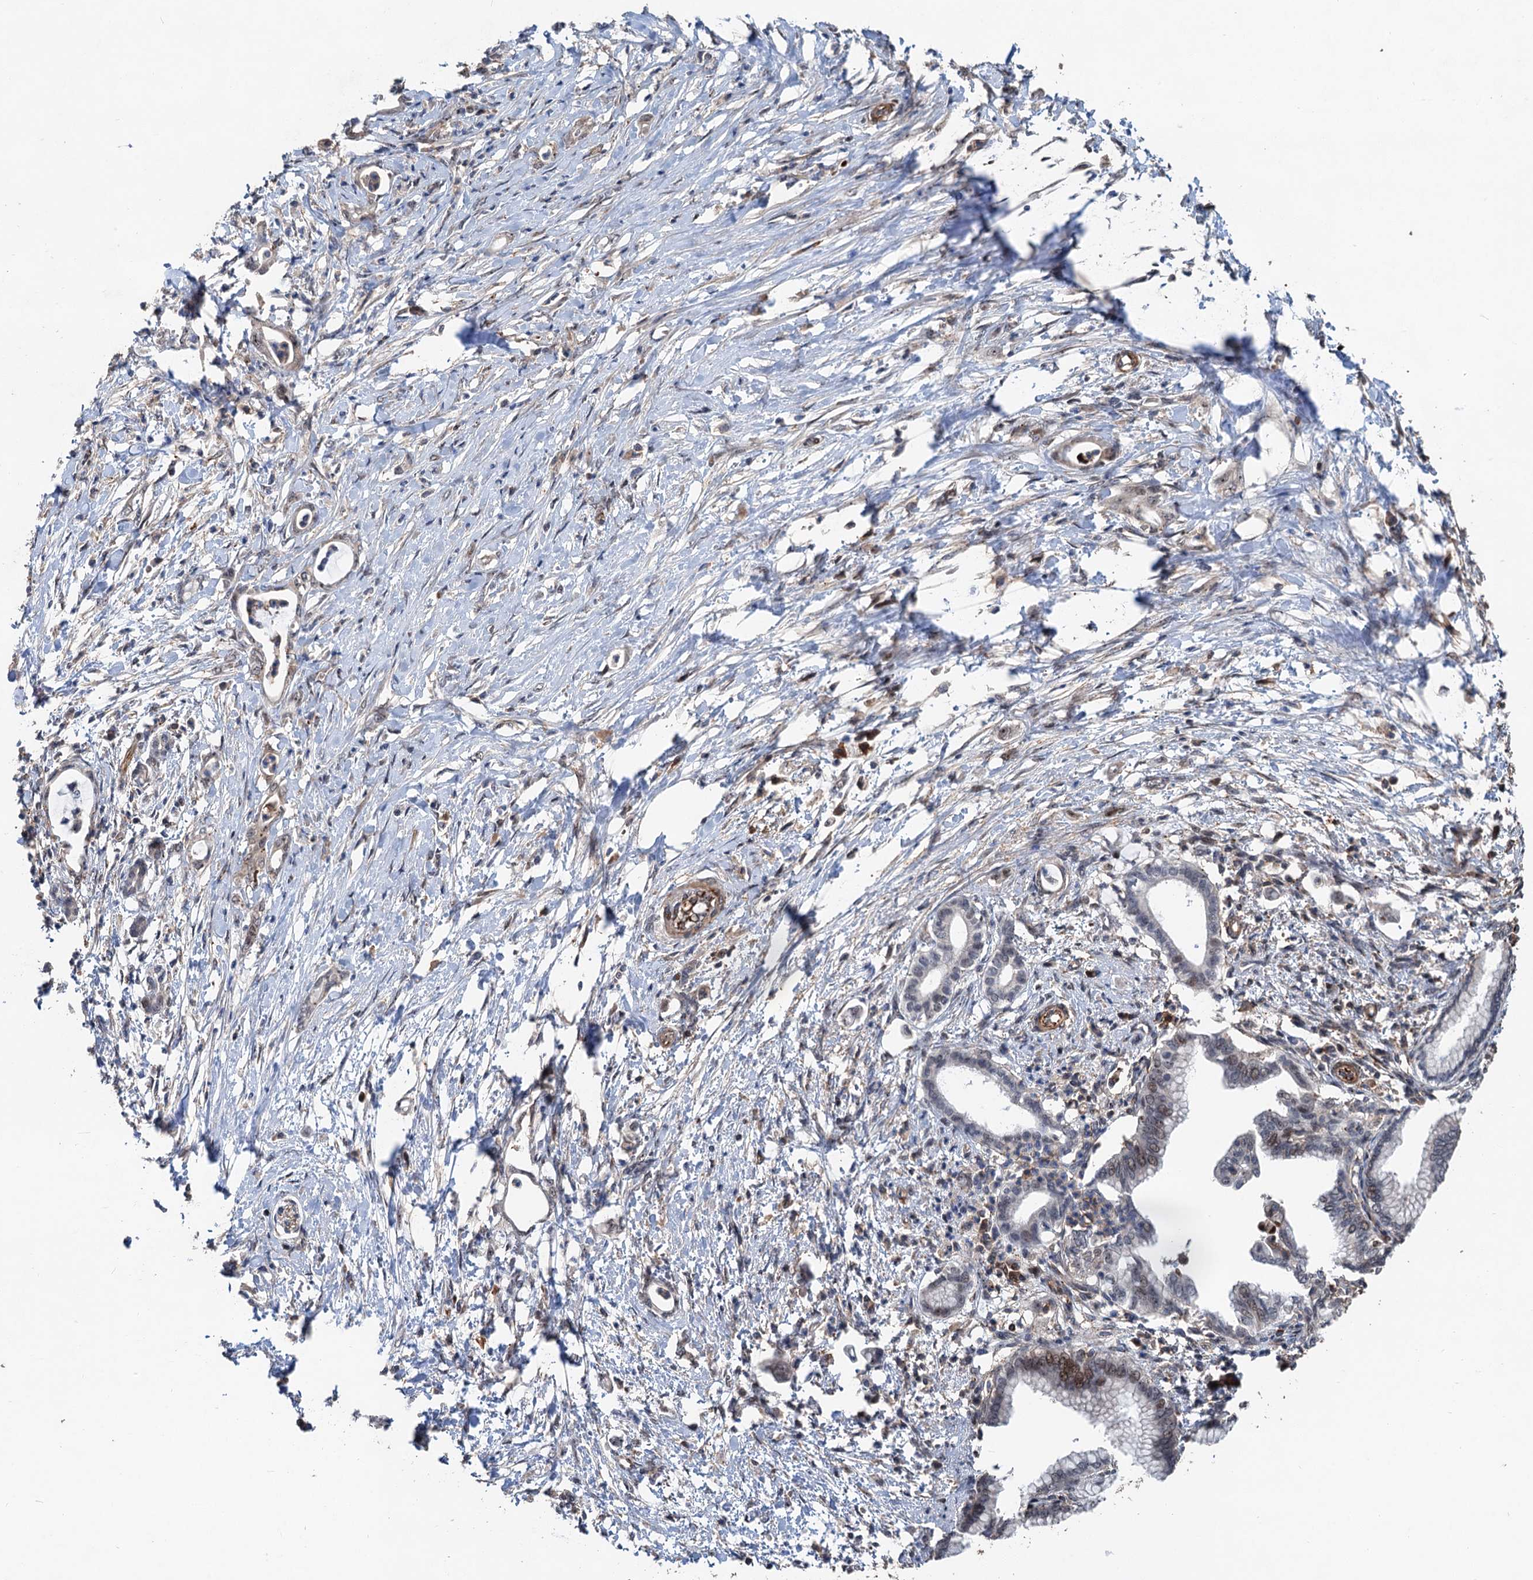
{"staining": {"intensity": "weak", "quantity": "<25%", "location": "nuclear"}, "tissue": "pancreatic cancer", "cell_type": "Tumor cells", "image_type": "cancer", "snomed": [{"axis": "morphology", "description": "Adenocarcinoma, NOS"}, {"axis": "topography", "description": "Pancreas"}], "caption": "DAB (3,3'-diaminobenzidine) immunohistochemical staining of adenocarcinoma (pancreatic) exhibits no significant positivity in tumor cells. Nuclei are stained in blue.", "gene": "TMA16", "patient": {"sex": "female", "age": 55}}